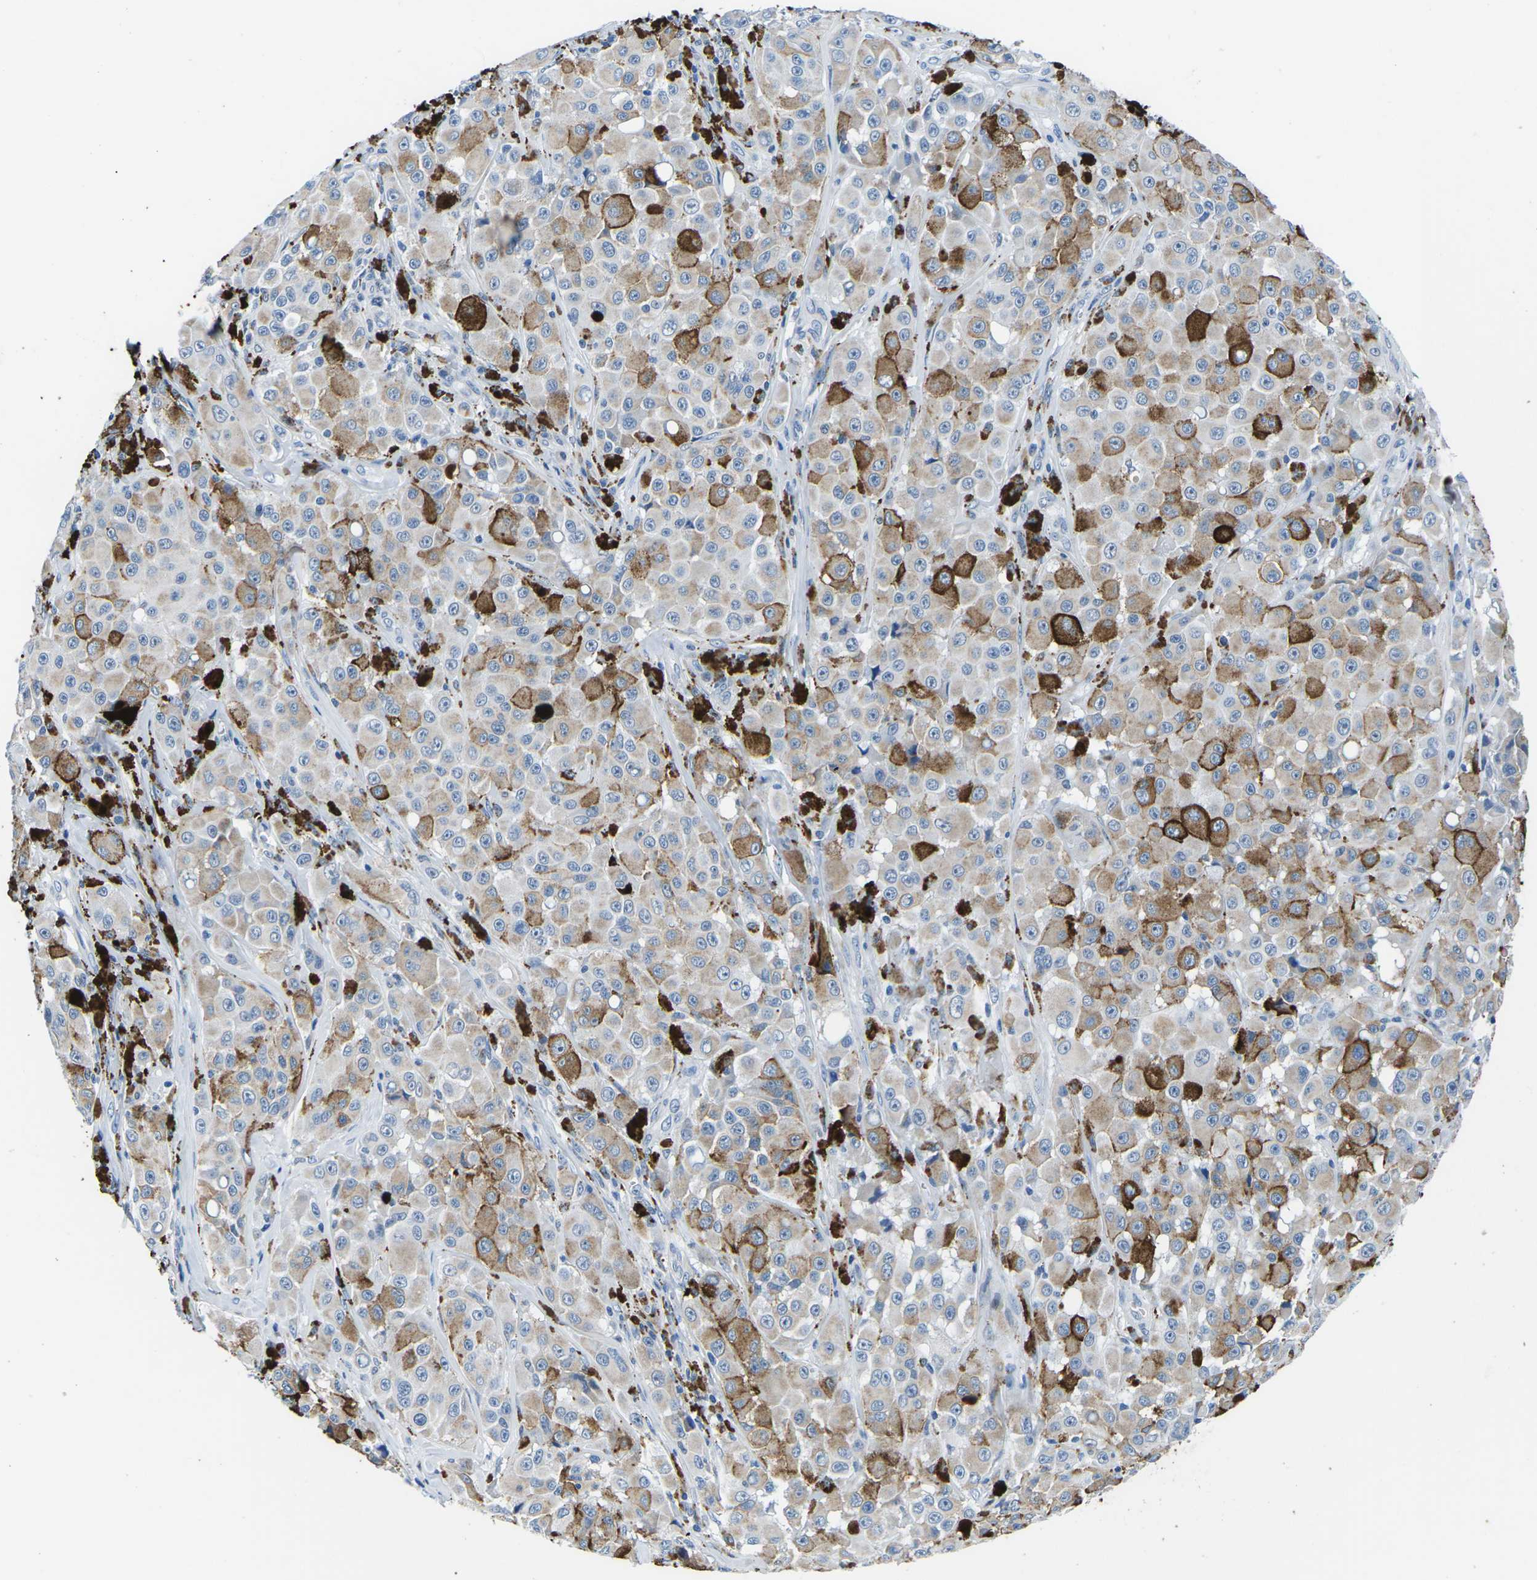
{"staining": {"intensity": "weak", "quantity": ">75%", "location": "cytoplasmic/membranous"}, "tissue": "melanoma", "cell_type": "Tumor cells", "image_type": "cancer", "snomed": [{"axis": "morphology", "description": "Malignant melanoma, NOS"}, {"axis": "topography", "description": "Skin"}], "caption": "The immunohistochemical stain highlights weak cytoplasmic/membranous staining in tumor cells of malignant melanoma tissue. The staining was performed using DAB, with brown indicating positive protein expression. Nuclei are stained blue with hematoxylin.", "gene": "TM6SF1", "patient": {"sex": "male", "age": 84}}